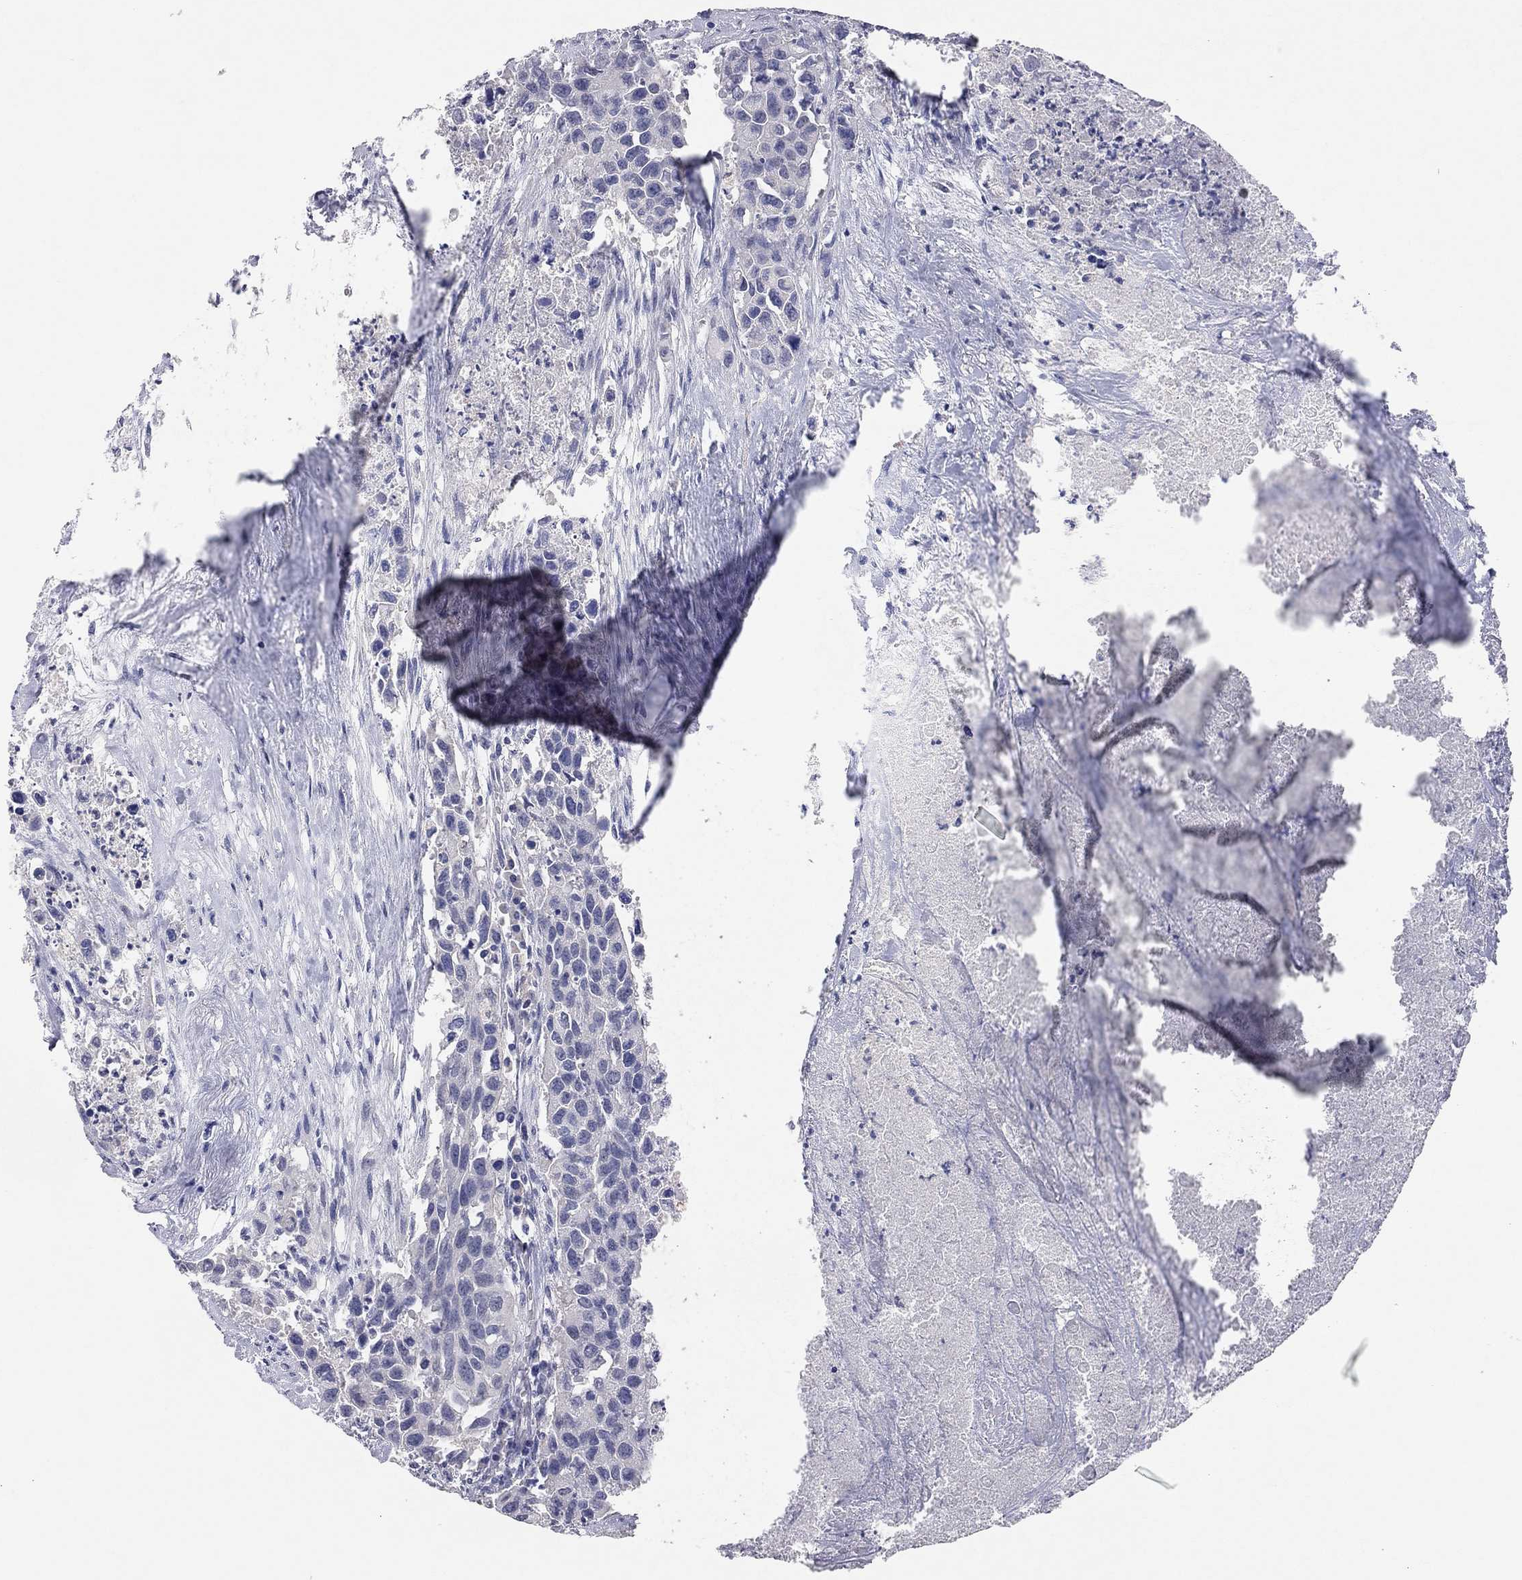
{"staining": {"intensity": "negative", "quantity": "none", "location": "none"}, "tissue": "urothelial cancer", "cell_type": "Tumor cells", "image_type": "cancer", "snomed": [{"axis": "morphology", "description": "Urothelial carcinoma, High grade"}, {"axis": "topography", "description": "Urinary bladder"}], "caption": "High-grade urothelial carcinoma stained for a protein using immunohistochemistry demonstrates no staining tumor cells.", "gene": "MMP13", "patient": {"sex": "female", "age": 73}}